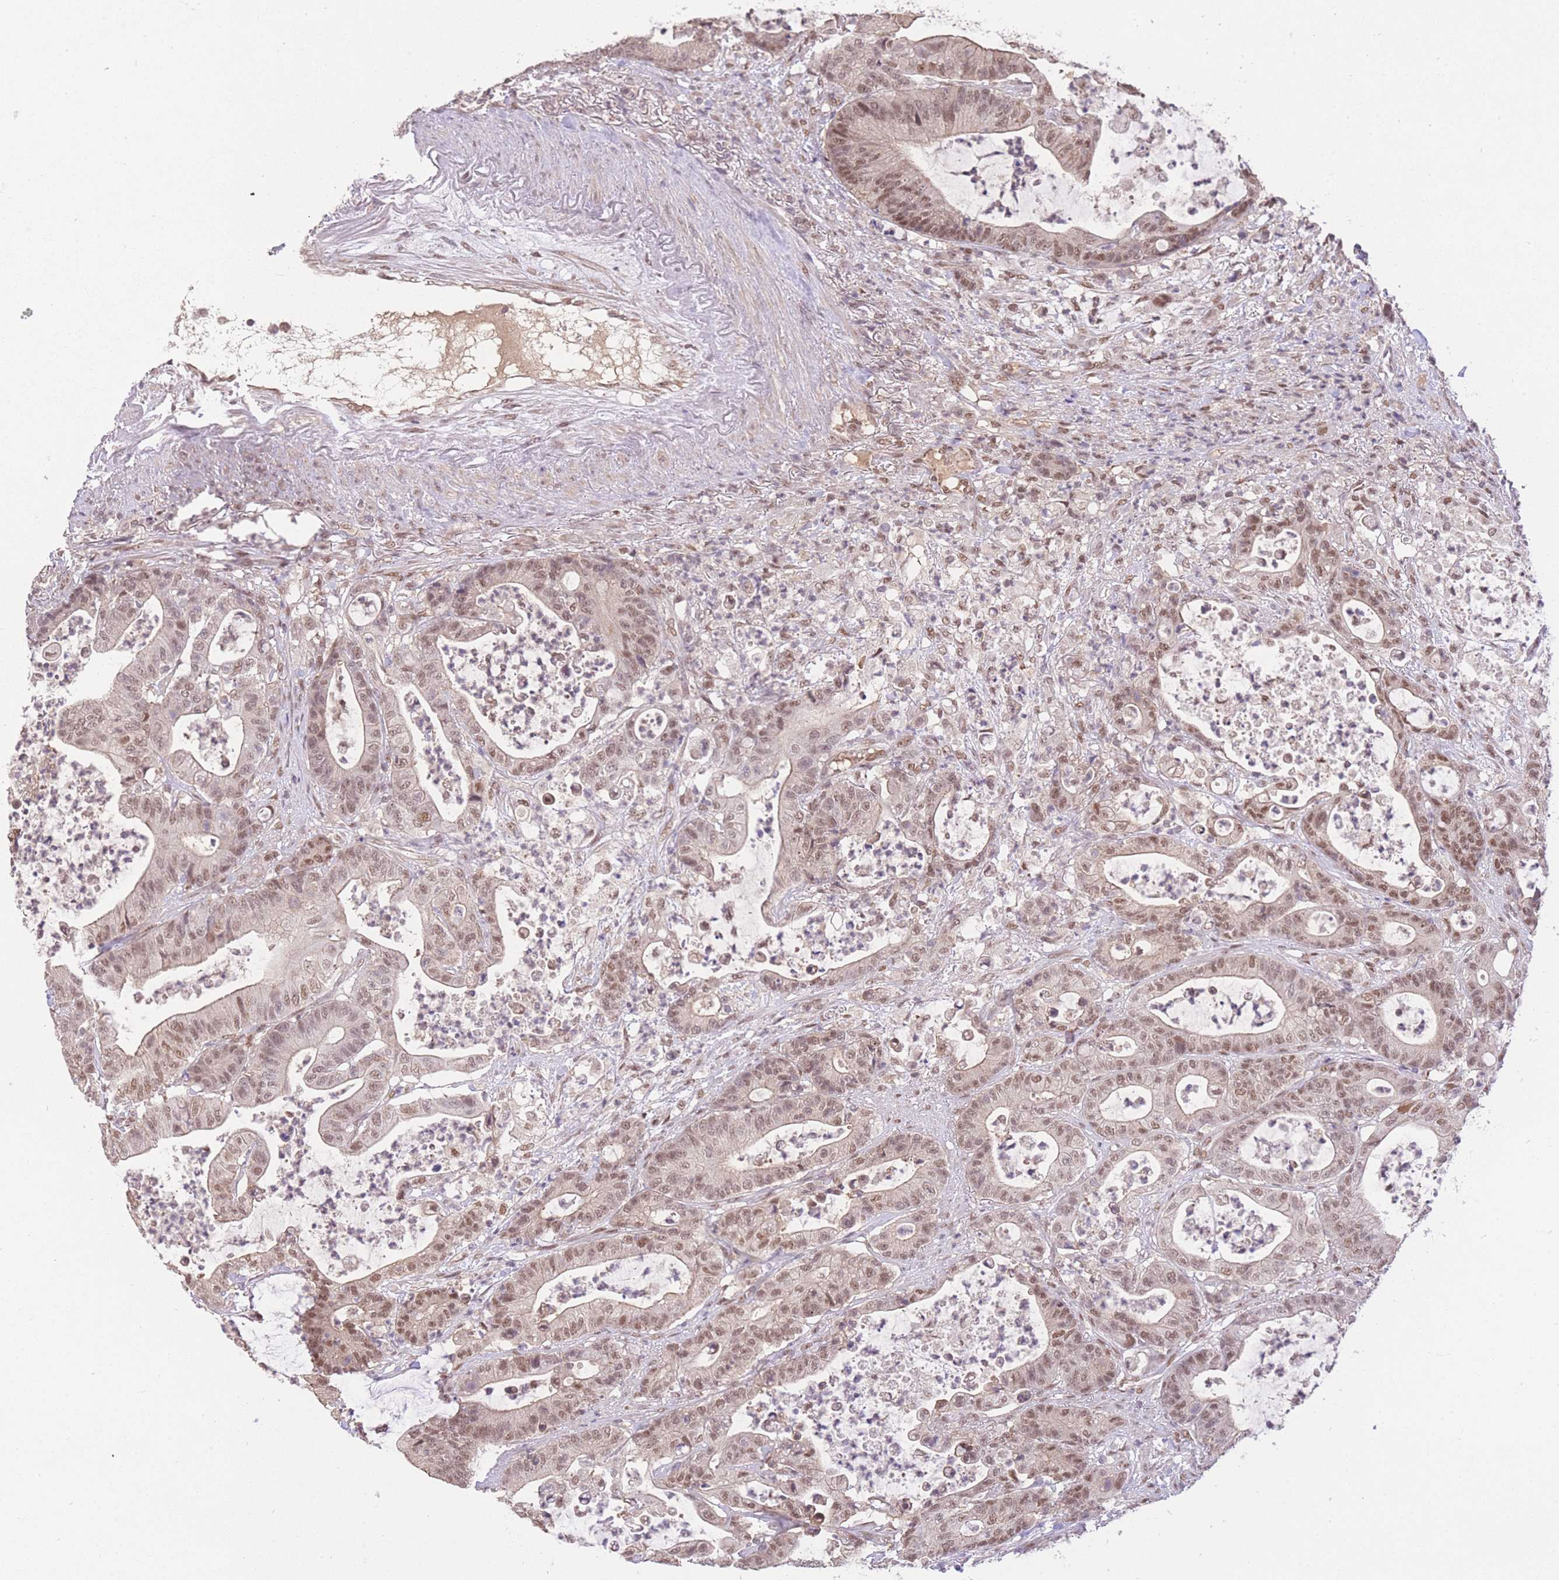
{"staining": {"intensity": "moderate", "quantity": ">75%", "location": "nuclear"}, "tissue": "colorectal cancer", "cell_type": "Tumor cells", "image_type": "cancer", "snomed": [{"axis": "morphology", "description": "Adenocarcinoma, NOS"}, {"axis": "topography", "description": "Colon"}], "caption": "Protein expression analysis of human adenocarcinoma (colorectal) reveals moderate nuclear staining in approximately >75% of tumor cells. The staining was performed using DAB, with brown indicating positive protein expression. Nuclei are stained blue with hematoxylin.", "gene": "UBXN7", "patient": {"sex": "female", "age": 84}}